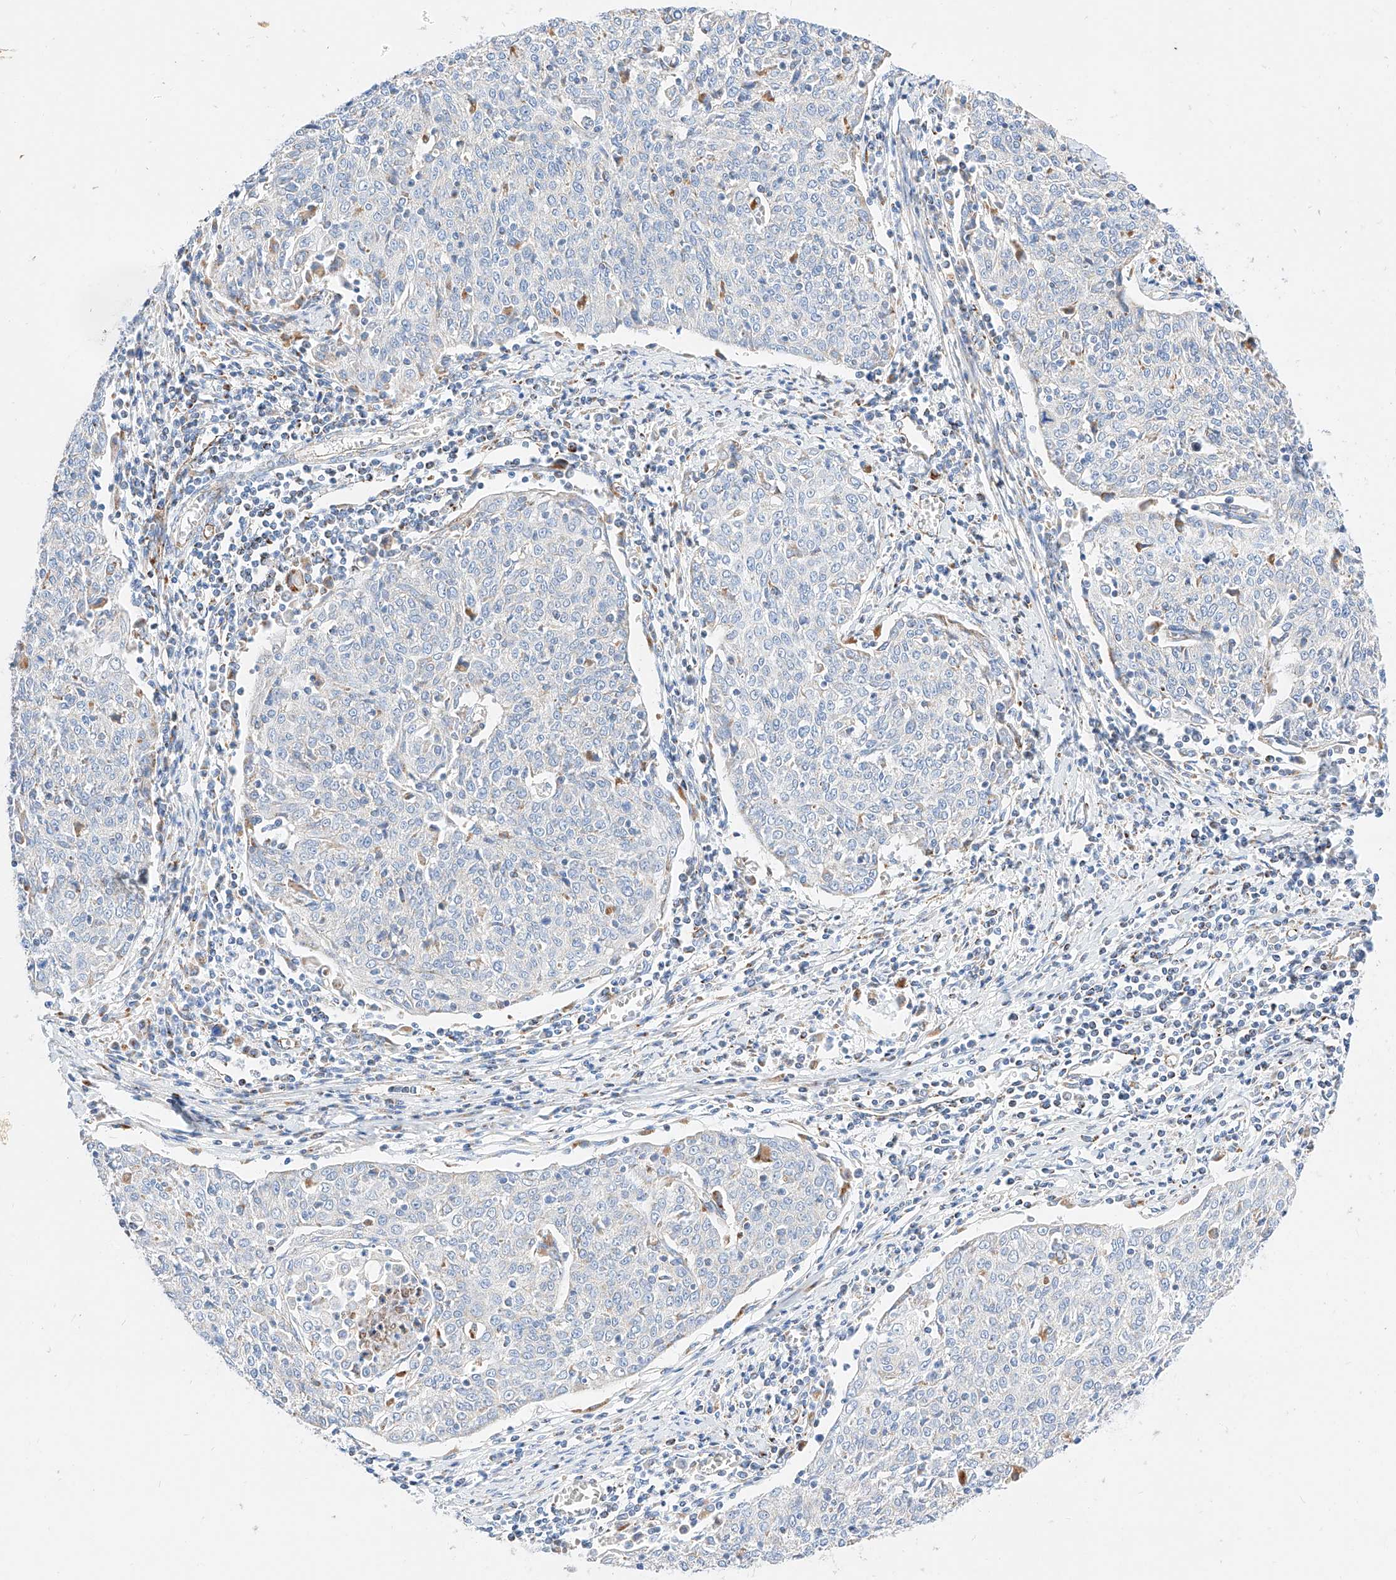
{"staining": {"intensity": "negative", "quantity": "none", "location": "none"}, "tissue": "cervical cancer", "cell_type": "Tumor cells", "image_type": "cancer", "snomed": [{"axis": "morphology", "description": "Squamous cell carcinoma, NOS"}, {"axis": "topography", "description": "Cervix"}], "caption": "This is an IHC image of human cervical squamous cell carcinoma. There is no staining in tumor cells.", "gene": "C6orf62", "patient": {"sex": "female", "age": 48}}